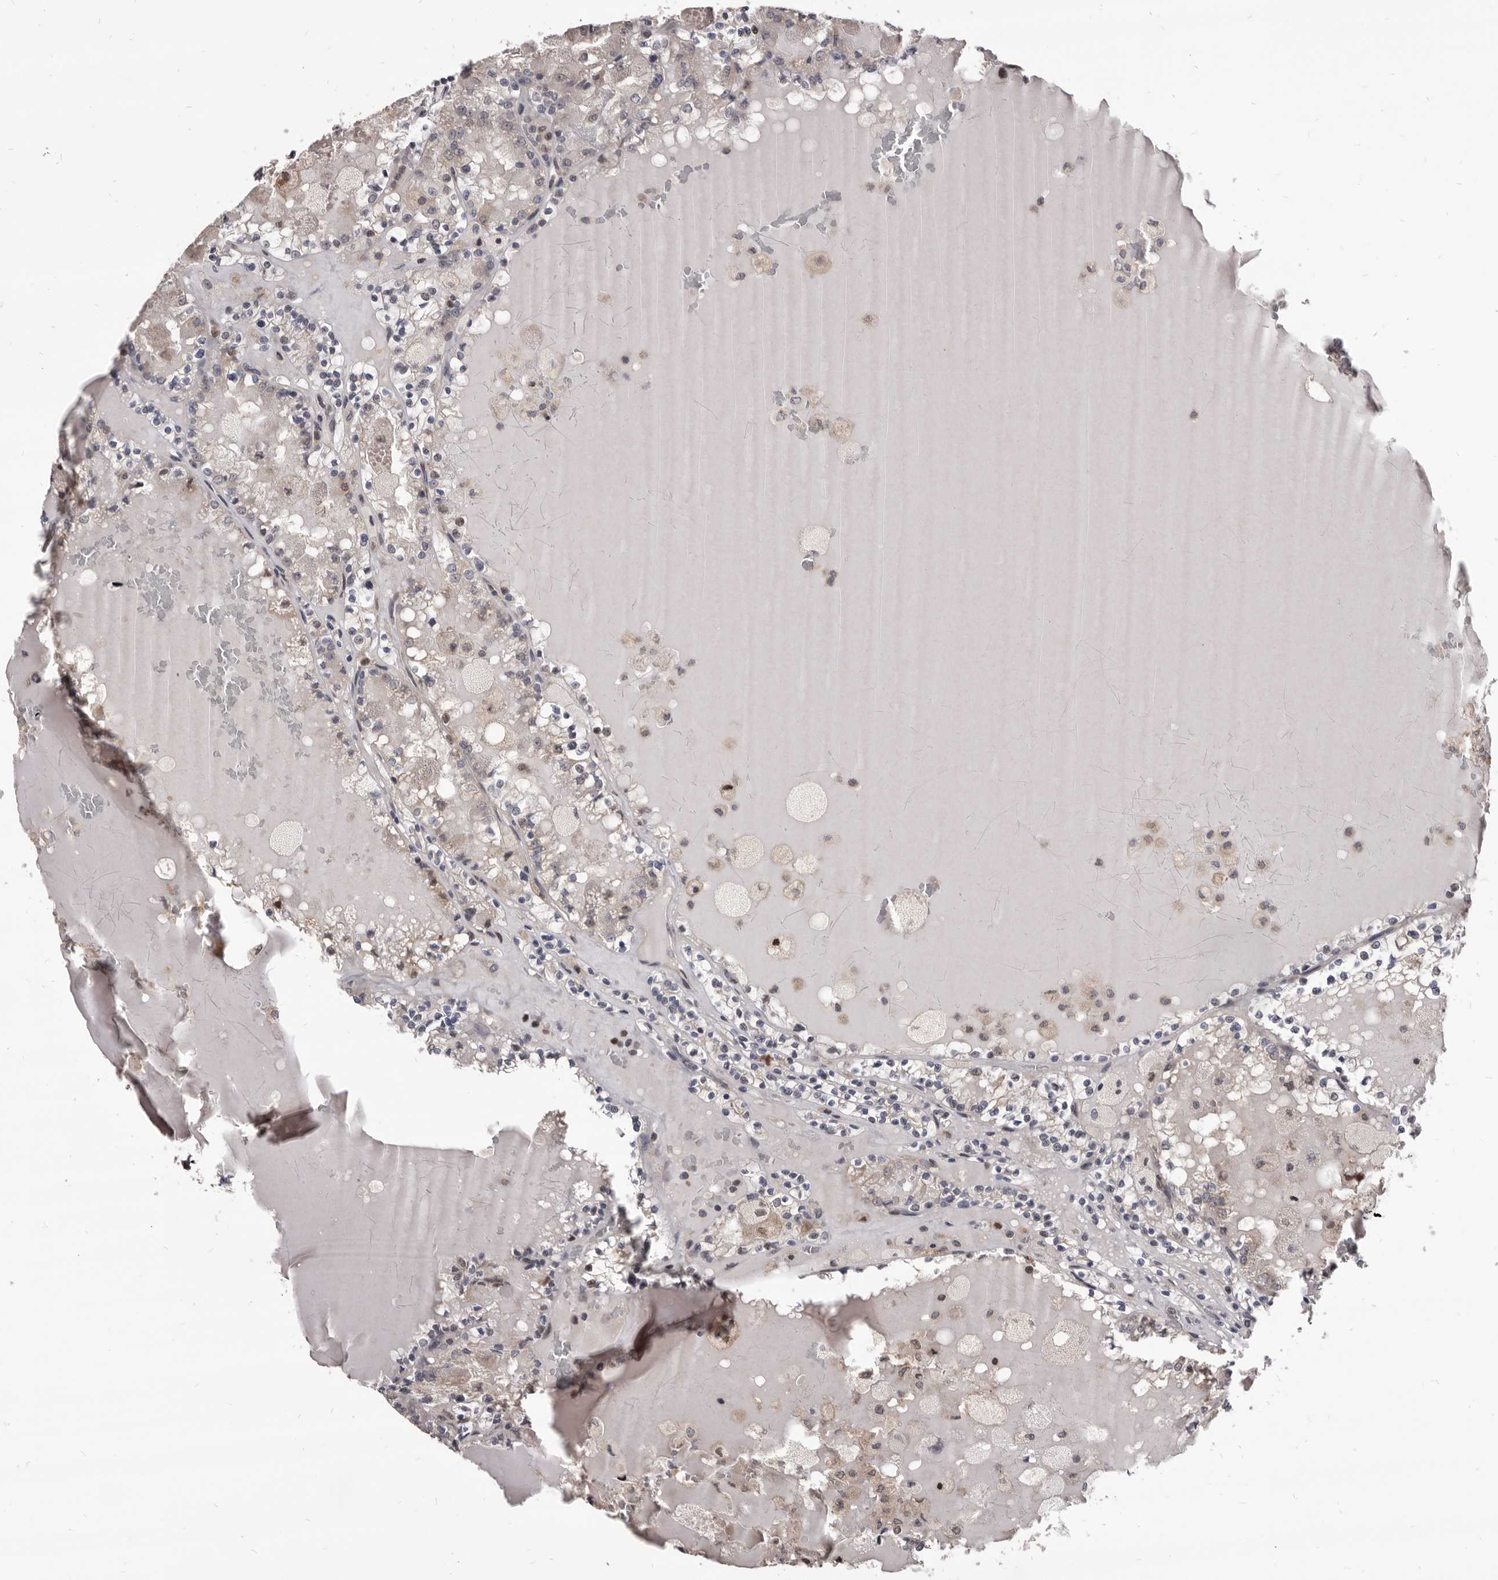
{"staining": {"intensity": "negative", "quantity": "none", "location": "none"}, "tissue": "renal cancer", "cell_type": "Tumor cells", "image_type": "cancer", "snomed": [{"axis": "morphology", "description": "Adenocarcinoma, NOS"}, {"axis": "topography", "description": "Kidney"}], "caption": "Renal cancer was stained to show a protein in brown. There is no significant positivity in tumor cells.", "gene": "MAP3K14", "patient": {"sex": "female", "age": 56}}